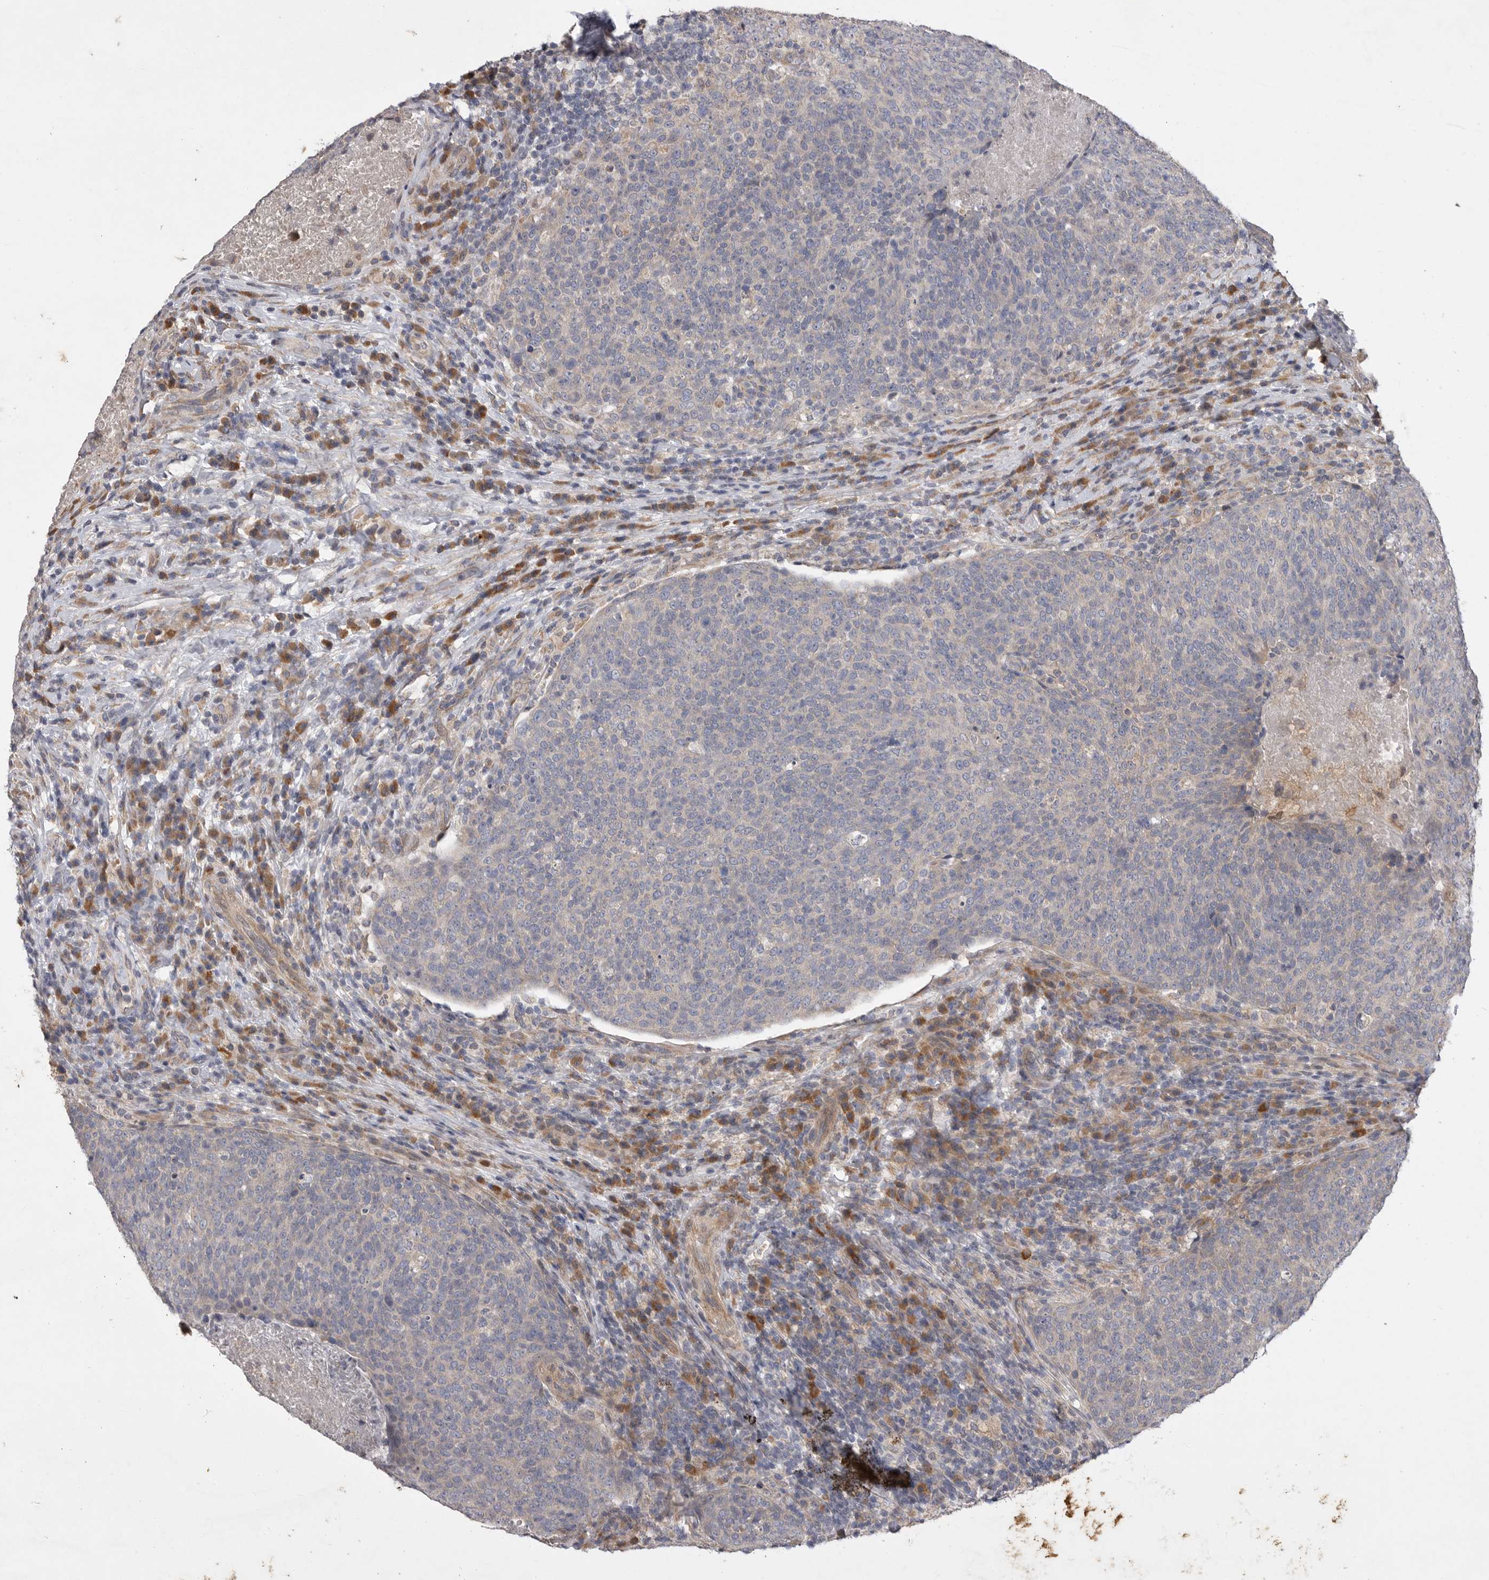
{"staining": {"intensity": "negative", "quantity": "none", "location": "none"}, "tissue": "head and neck cancer", "cell_type": "Tumor cells", "image_type": "cancer", "snomed": [{"axis": "morphology", "description": "Squamous cell carcinoma, NOS"}, {"axis": "morphology", "description": "Squamous cell carcinoma, metastatic, NOS"}, {"axis": "topography", "description": "Lymph node"}, {"axis": "topography", "description": "Head-Neck"}], "caption": "Tumor cells are negative for protein expression in human head and neck squamous cell carcinoma. The staining is performed using DAB (3,3'-diaminobenzidine) brown chromogen with nuclei counter-stained in using hematoxylin.", "gene": "EDEM3", "patient": {"sex": "male", "age": 62}}